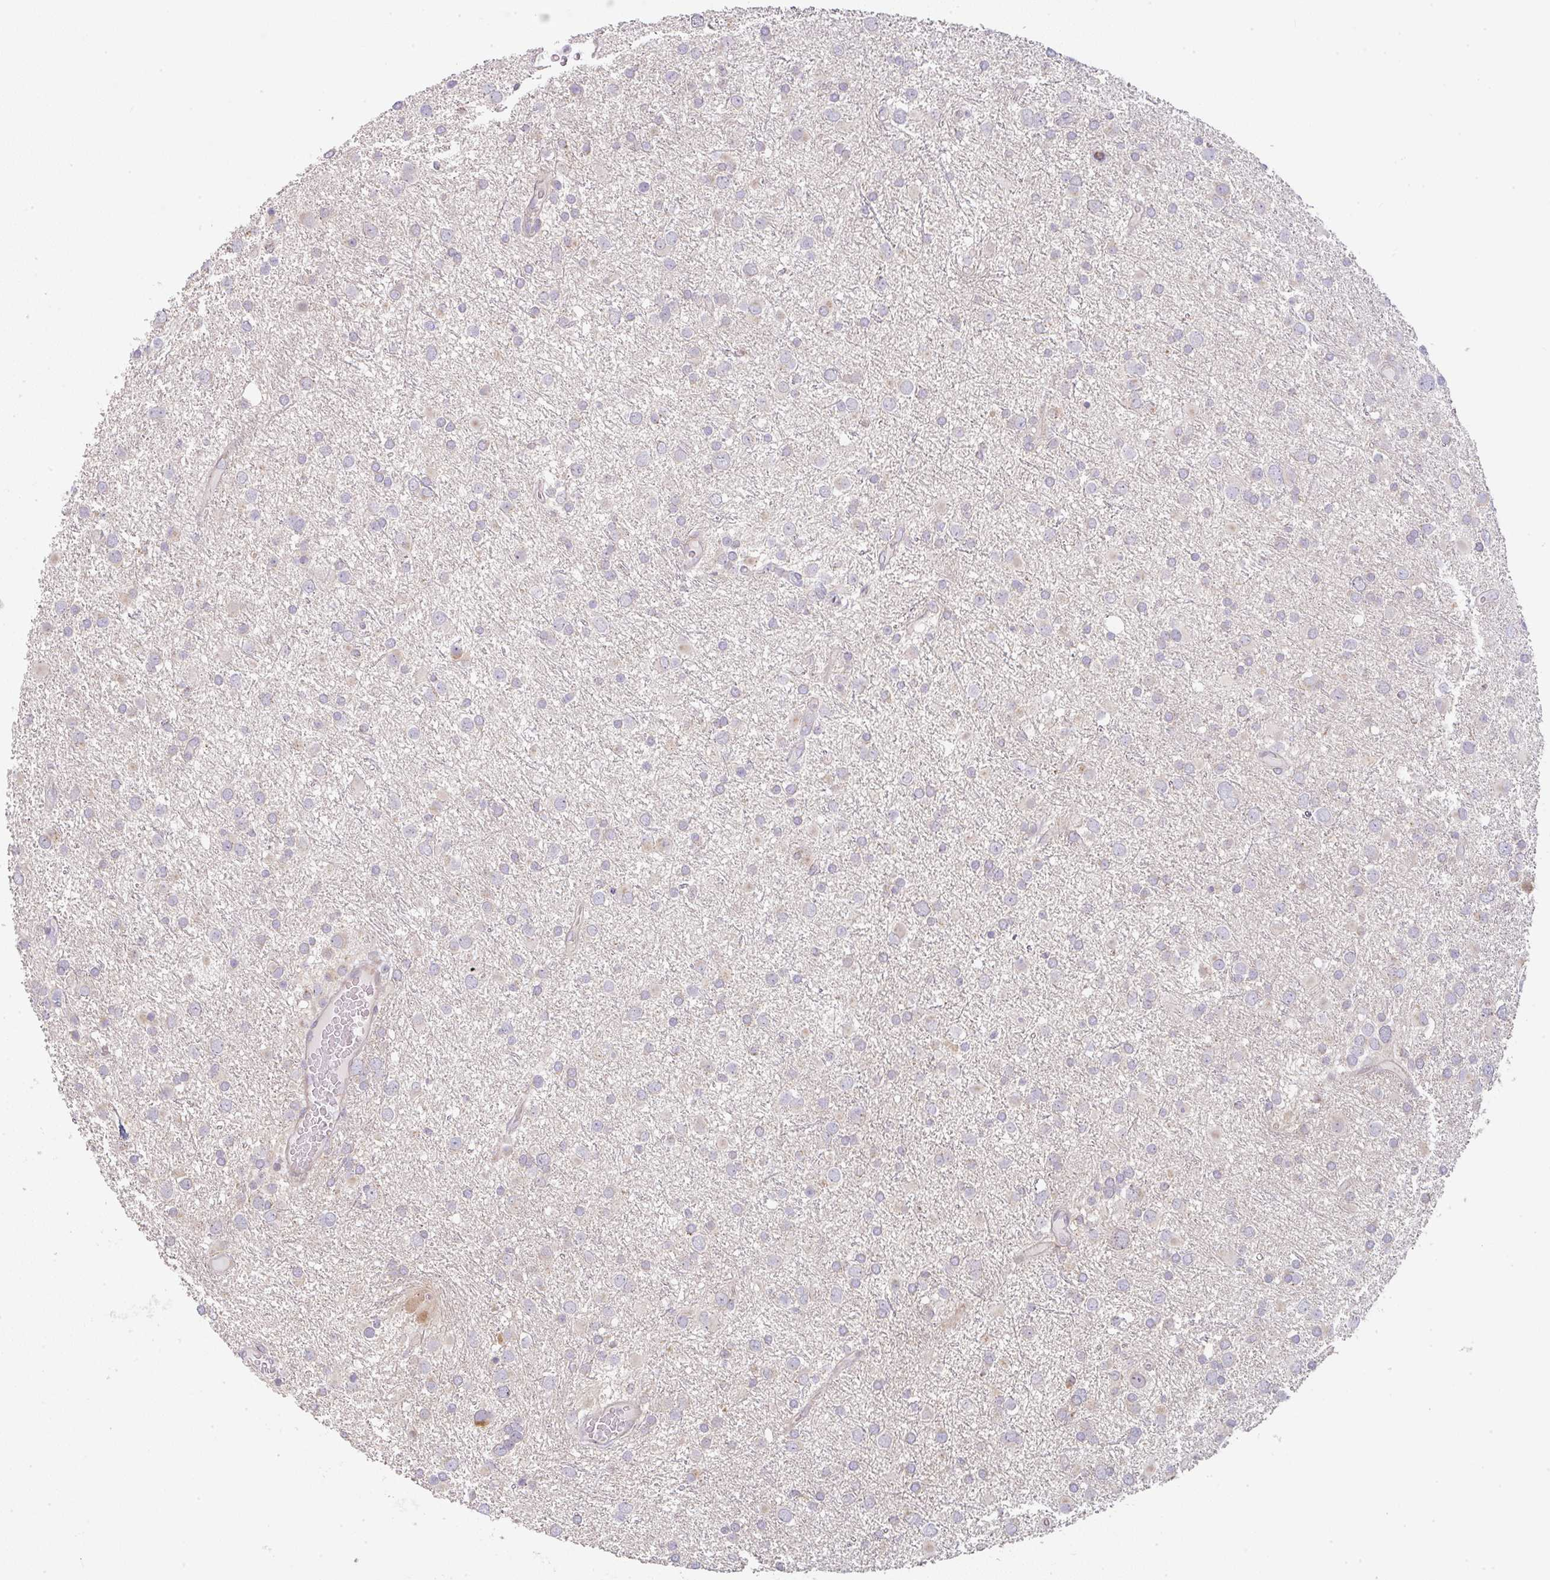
{"staining": {"intensity": "negative", "quantity": "none", "location": "none"}, "tissue": "glioma", "cell_type": "Tumor cells", "image_type": "cancer", "snomed": [{"axis": "morphology", "description": "Glioma, malignant, Low grade"}, {"axis": "topography", "description": "Brain"}], "caption": "A histopathology image of human malignant low-grade glioma is negative for staining in tumor cells. (DAB IHC visualized using brightfield microscopy, high magnification).", "gene": "MOB1A", "patient": {"sex": "female", "age": 32}}